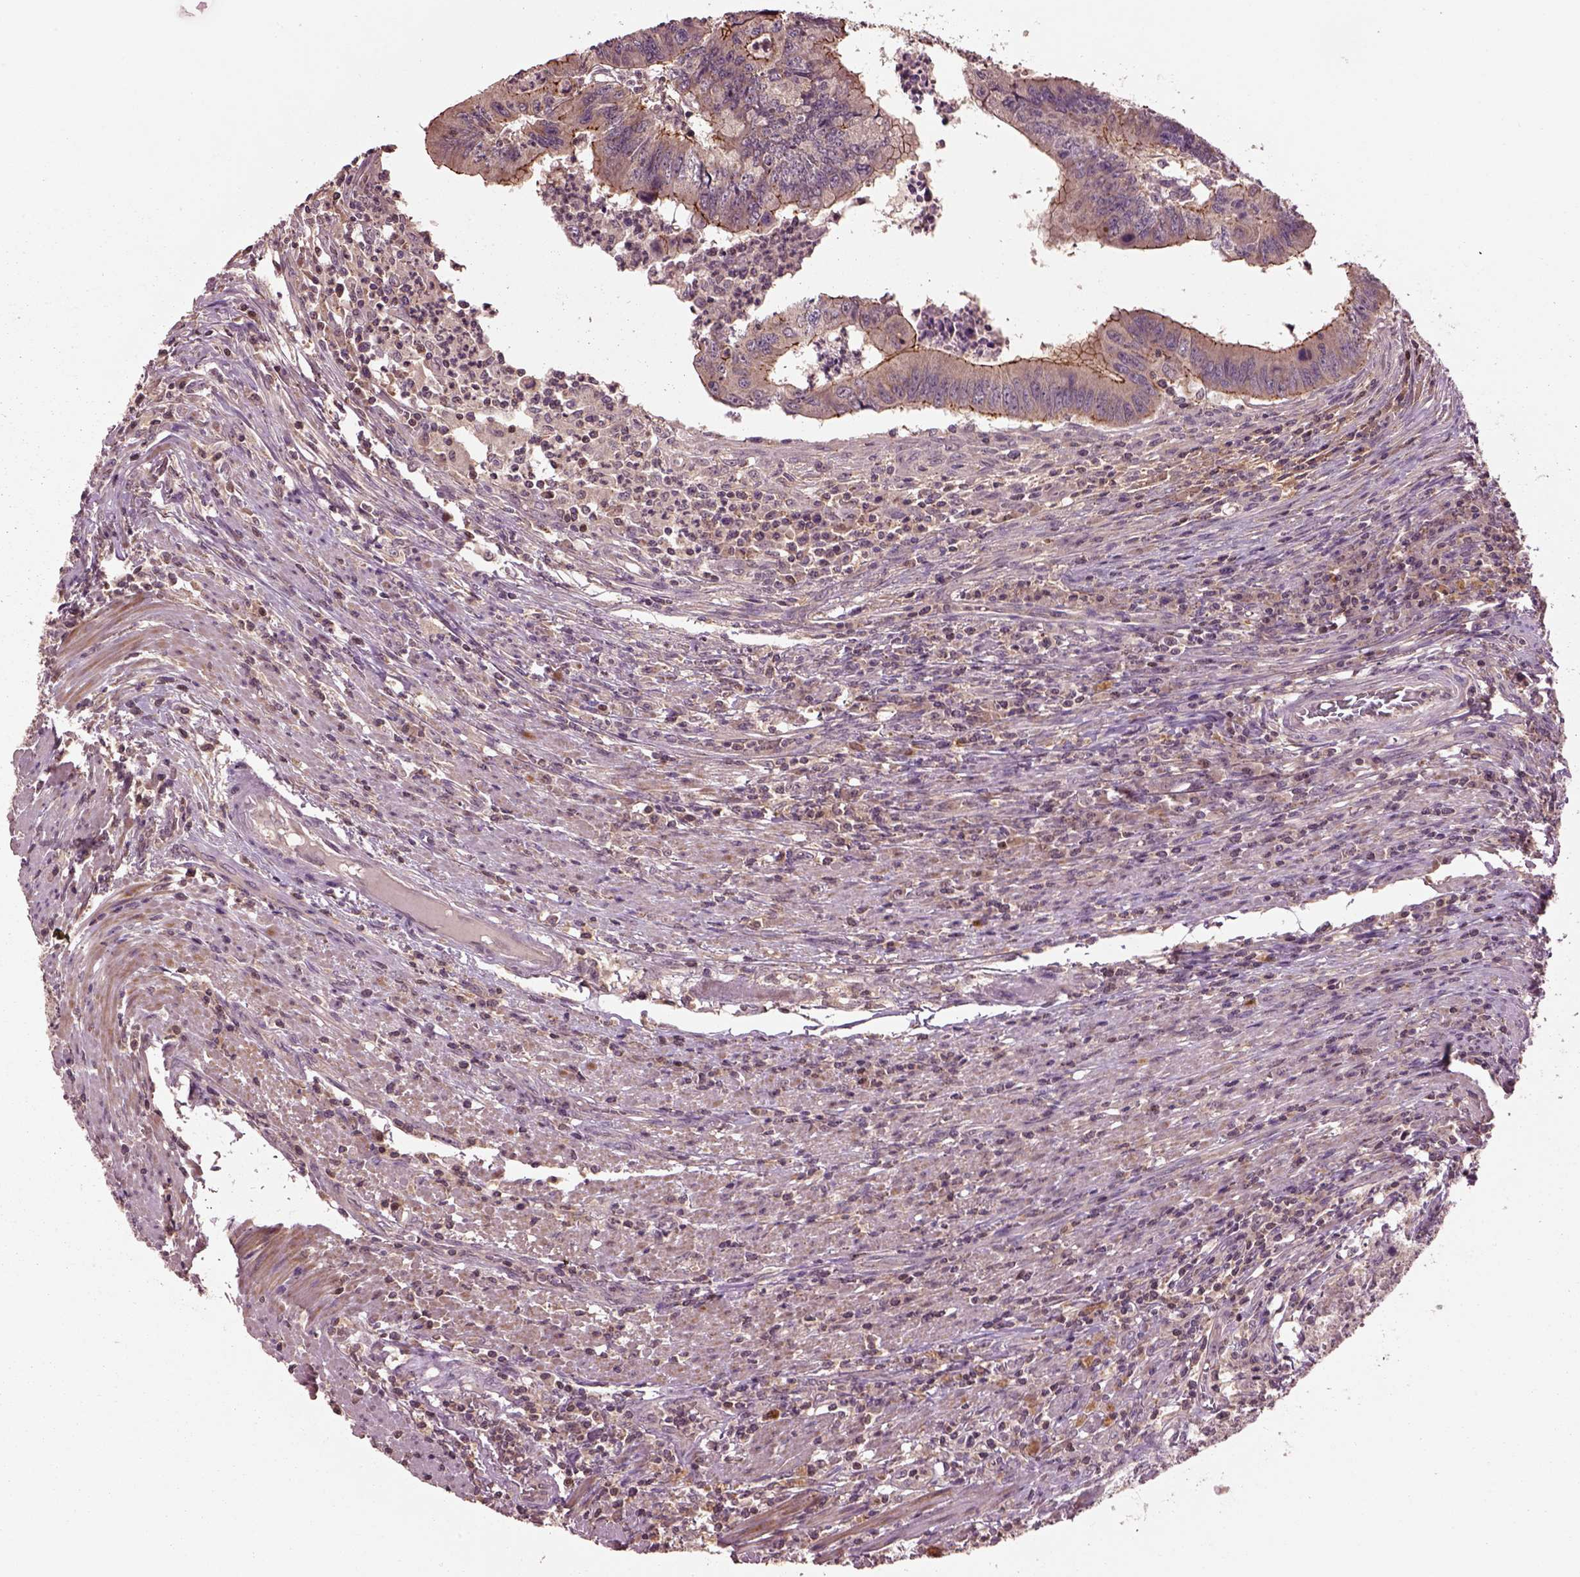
{"staining": {"intensity": "moderate", "quantity": ">75%", "location": "cytoplasmic/membranous"}, "tissue": "colorectal cancer", "cell_type": "Tumor cells", "image_type": "cancer", "snomed": [{"axis": "morphology", "description": "Adenocarcinoma, NOS"}, {"axis": "topography", "description": "Colon"}], "caption": "This image reveals immunohistochemistry (IHC) staining of adenocarcinoma (colorectal), with medium moderate cytoplasmic/membranous staining in about >75% of tumor cells.", "gene": "MTHFS", "patient": {"sex": "male", "age": 53}}